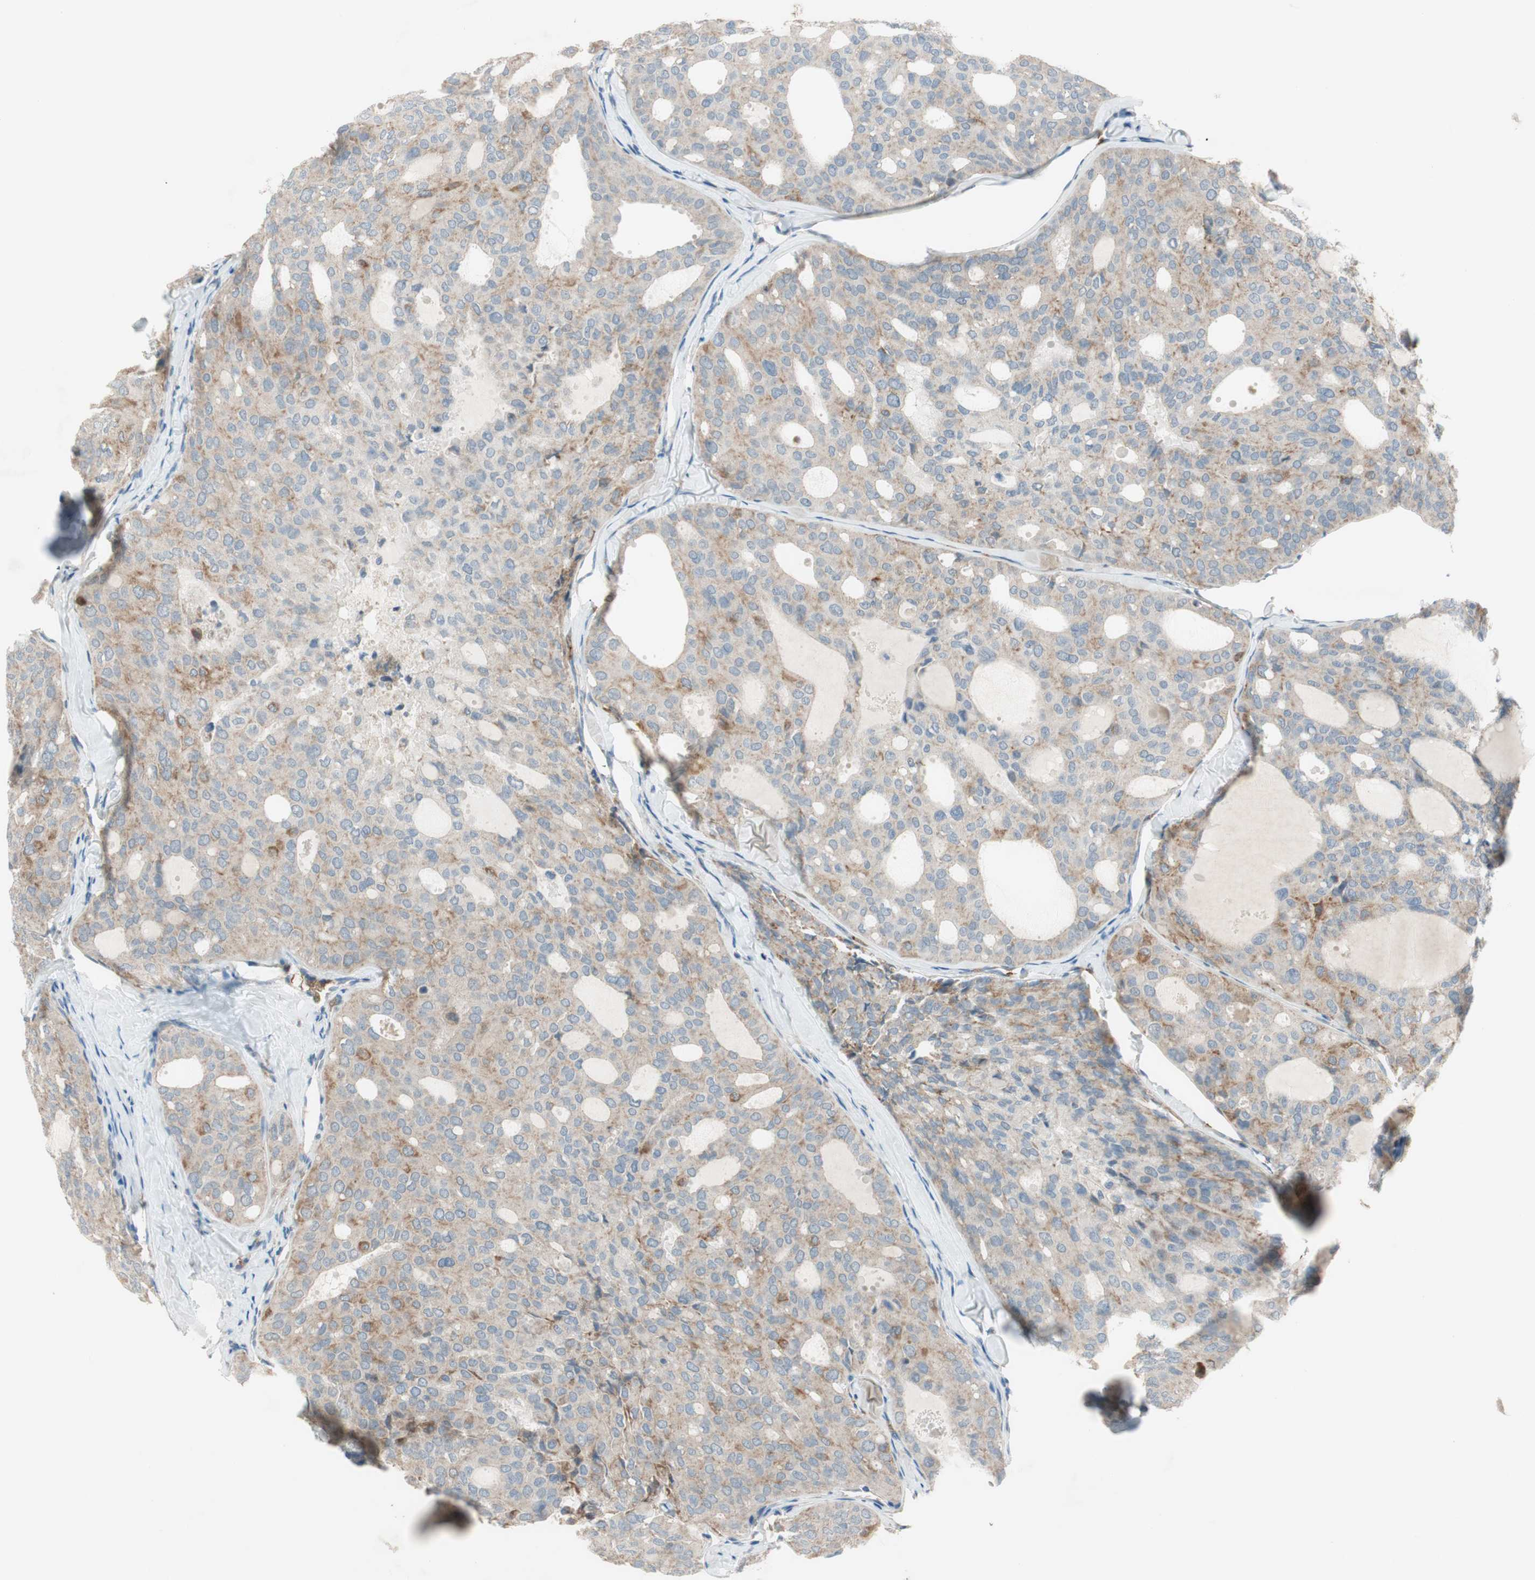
{"staining": {"intensity": "weak", "quantity": "25%-75%", "location": "cytoplasmic/membranous"}, "tissue": "thyroid cancer", "cell_type": "Tumor cells", "image_type": "cancer", "snomed": [{"axis": "morphology", "description": "Follicular adenoma carcinoma, NOS"}, {"axis": "topography", "description": "Thyroid gland"}], "caption": "A histopathology image of follicular adenoma carcinoma (thyroid) stained for a protein reveals weak cytoplasmic/membranous brown staining in tumor cells. The staining is performed using DAB brown chromogen to label protein expression. The nuclei are counter-stained blue using hematoxylin.", "gene": "GYPC", "patient": {"sex": "male", "age": 75}}